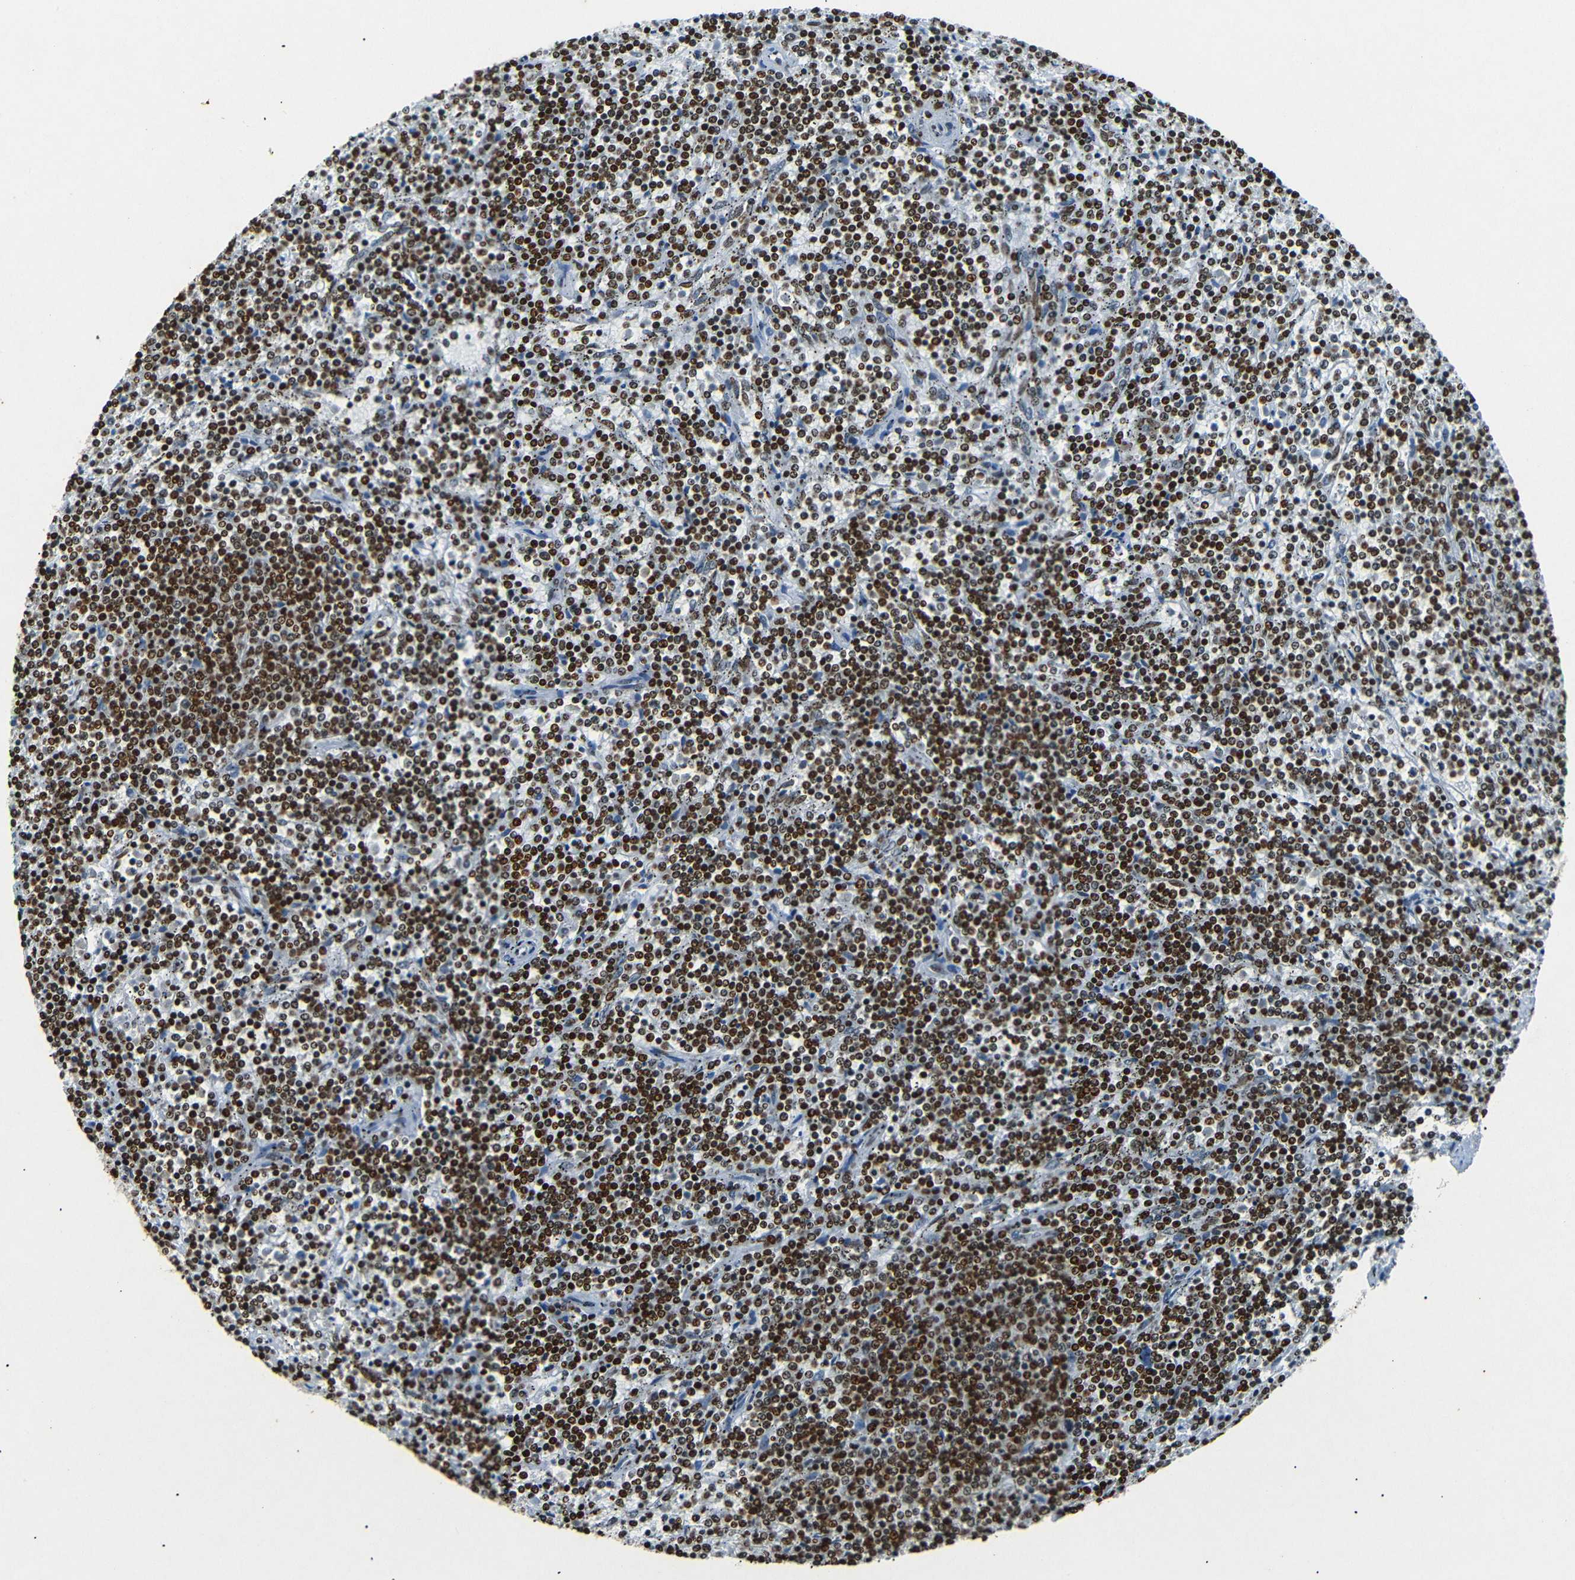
{"staining": {"intensity": "strong", "quantity": ">75%", "location": "nuclear"}, "tissue": "lymphoma", "cell_type": "Tumor cells", "image_type": "cancer", "snomed": [{"axis": "morphology", "description": "Malignant lymphoma, non-Hodgkin's type, Low grade"}, {"axis": "topography", "description": "Spleen"}], "caption": "Malignant lymphoma, non-Hodgkin's type (low-grade) was stained to show a protein in brown. There is high levels of strong nuclear positivity in about >75% of tumor cells.", "gene": "HMGN1", "patient": {"sex": "female", "age": 50}}